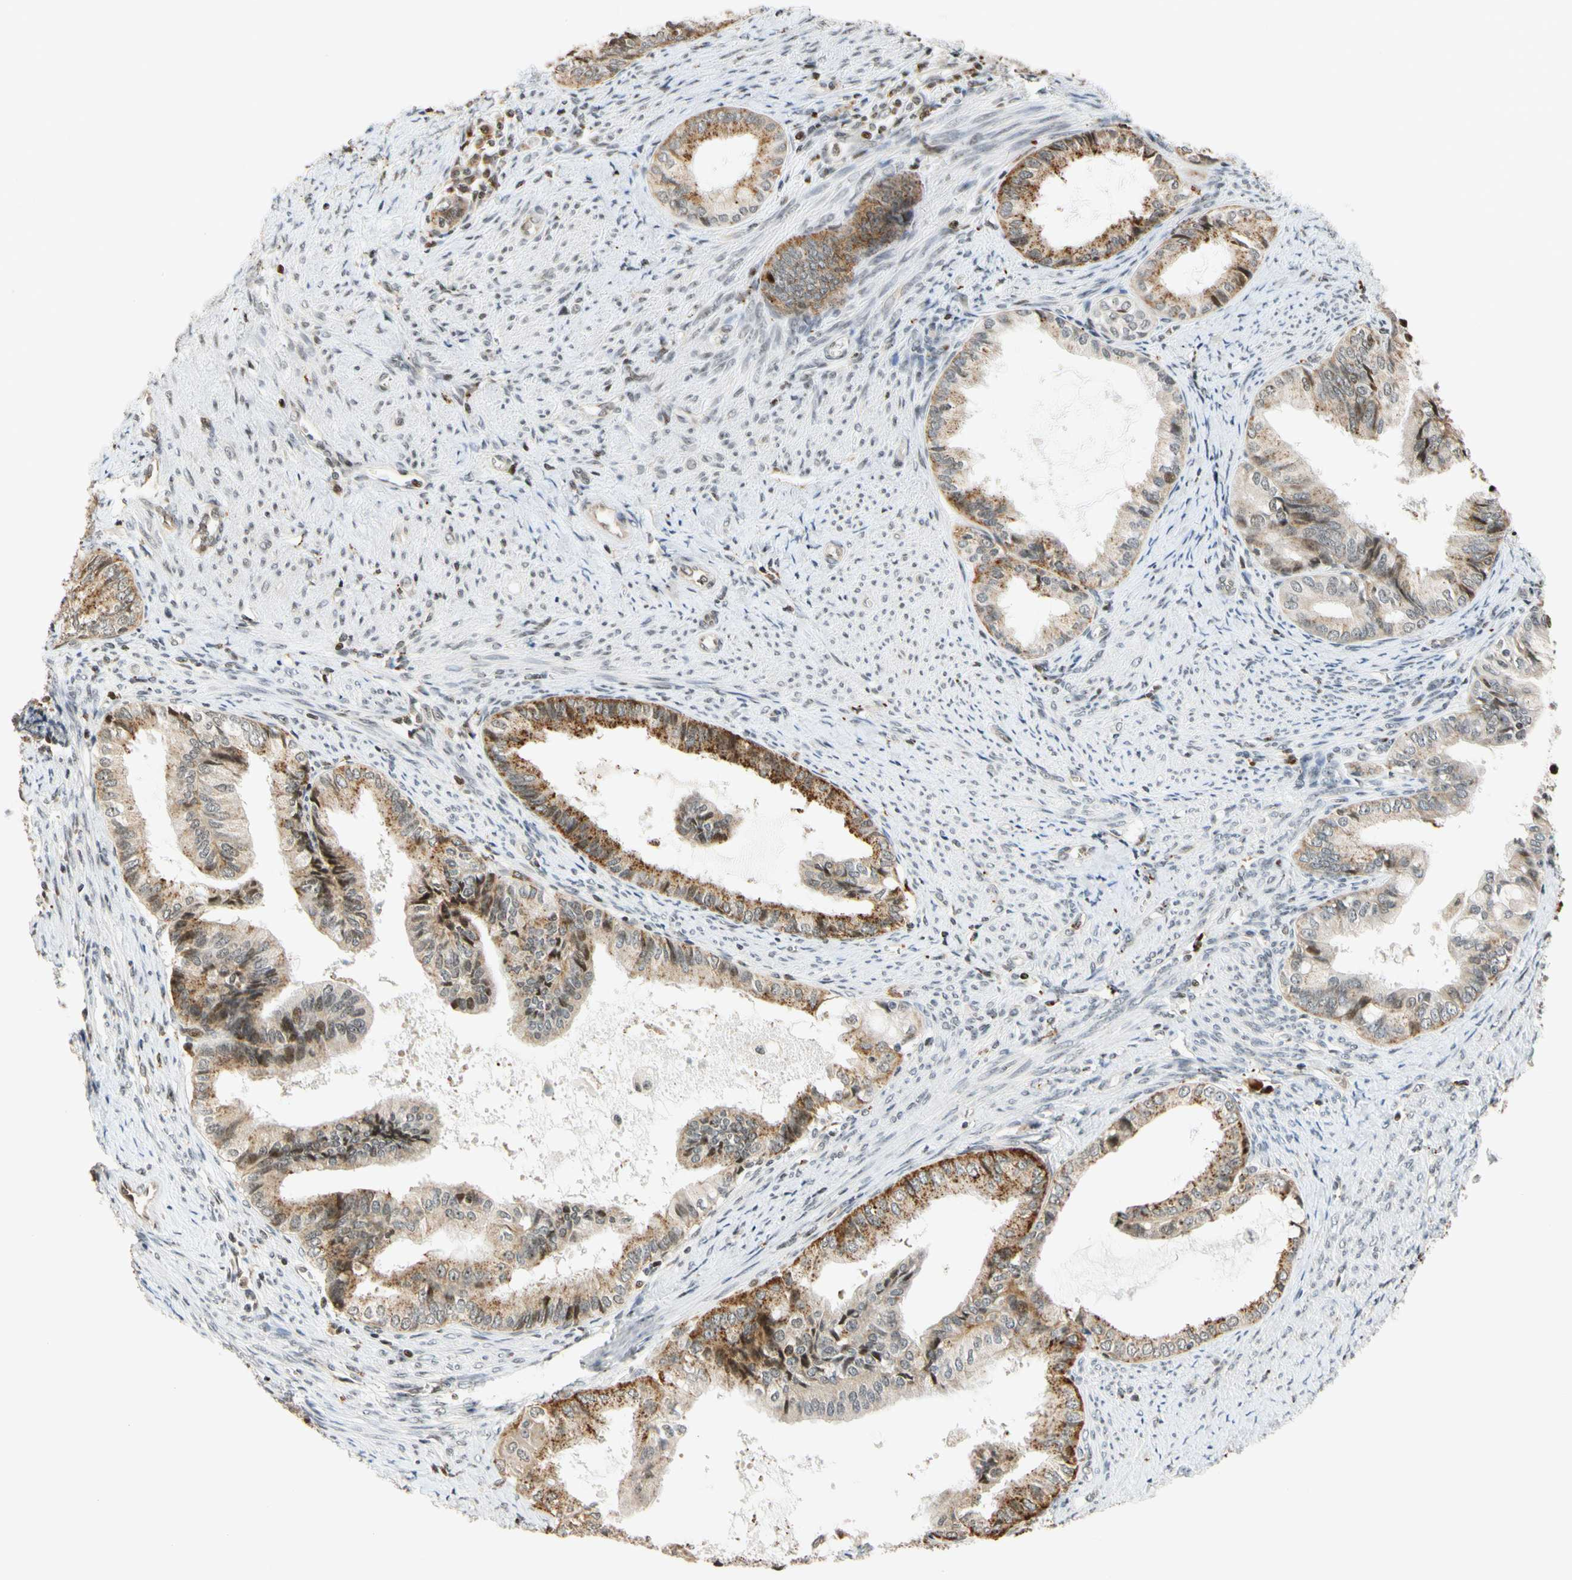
{"staining": {"intensity": "moderate", "quantity": ">75%", "location": "cytoplasmic/membranous,nuclear"}, "tissue": "endometrial cancer", "cell_type": "Tumor cells", "image_type": "cancer", "snomed": [{"axis": "morphology", "description": "Adenocarcinoma, NOS"}, {"axis": "topography", "description": "Endometrium"}], "caption": "Brown immunohistochemical staining in human adenocarcinoma (endometrial) demonstrates moderate cytoplasmic/membranous and nuclear staining in about >75% of tumor cells.", "gene": "CDK7", "patient": {"sex": "female", "age": 86}}